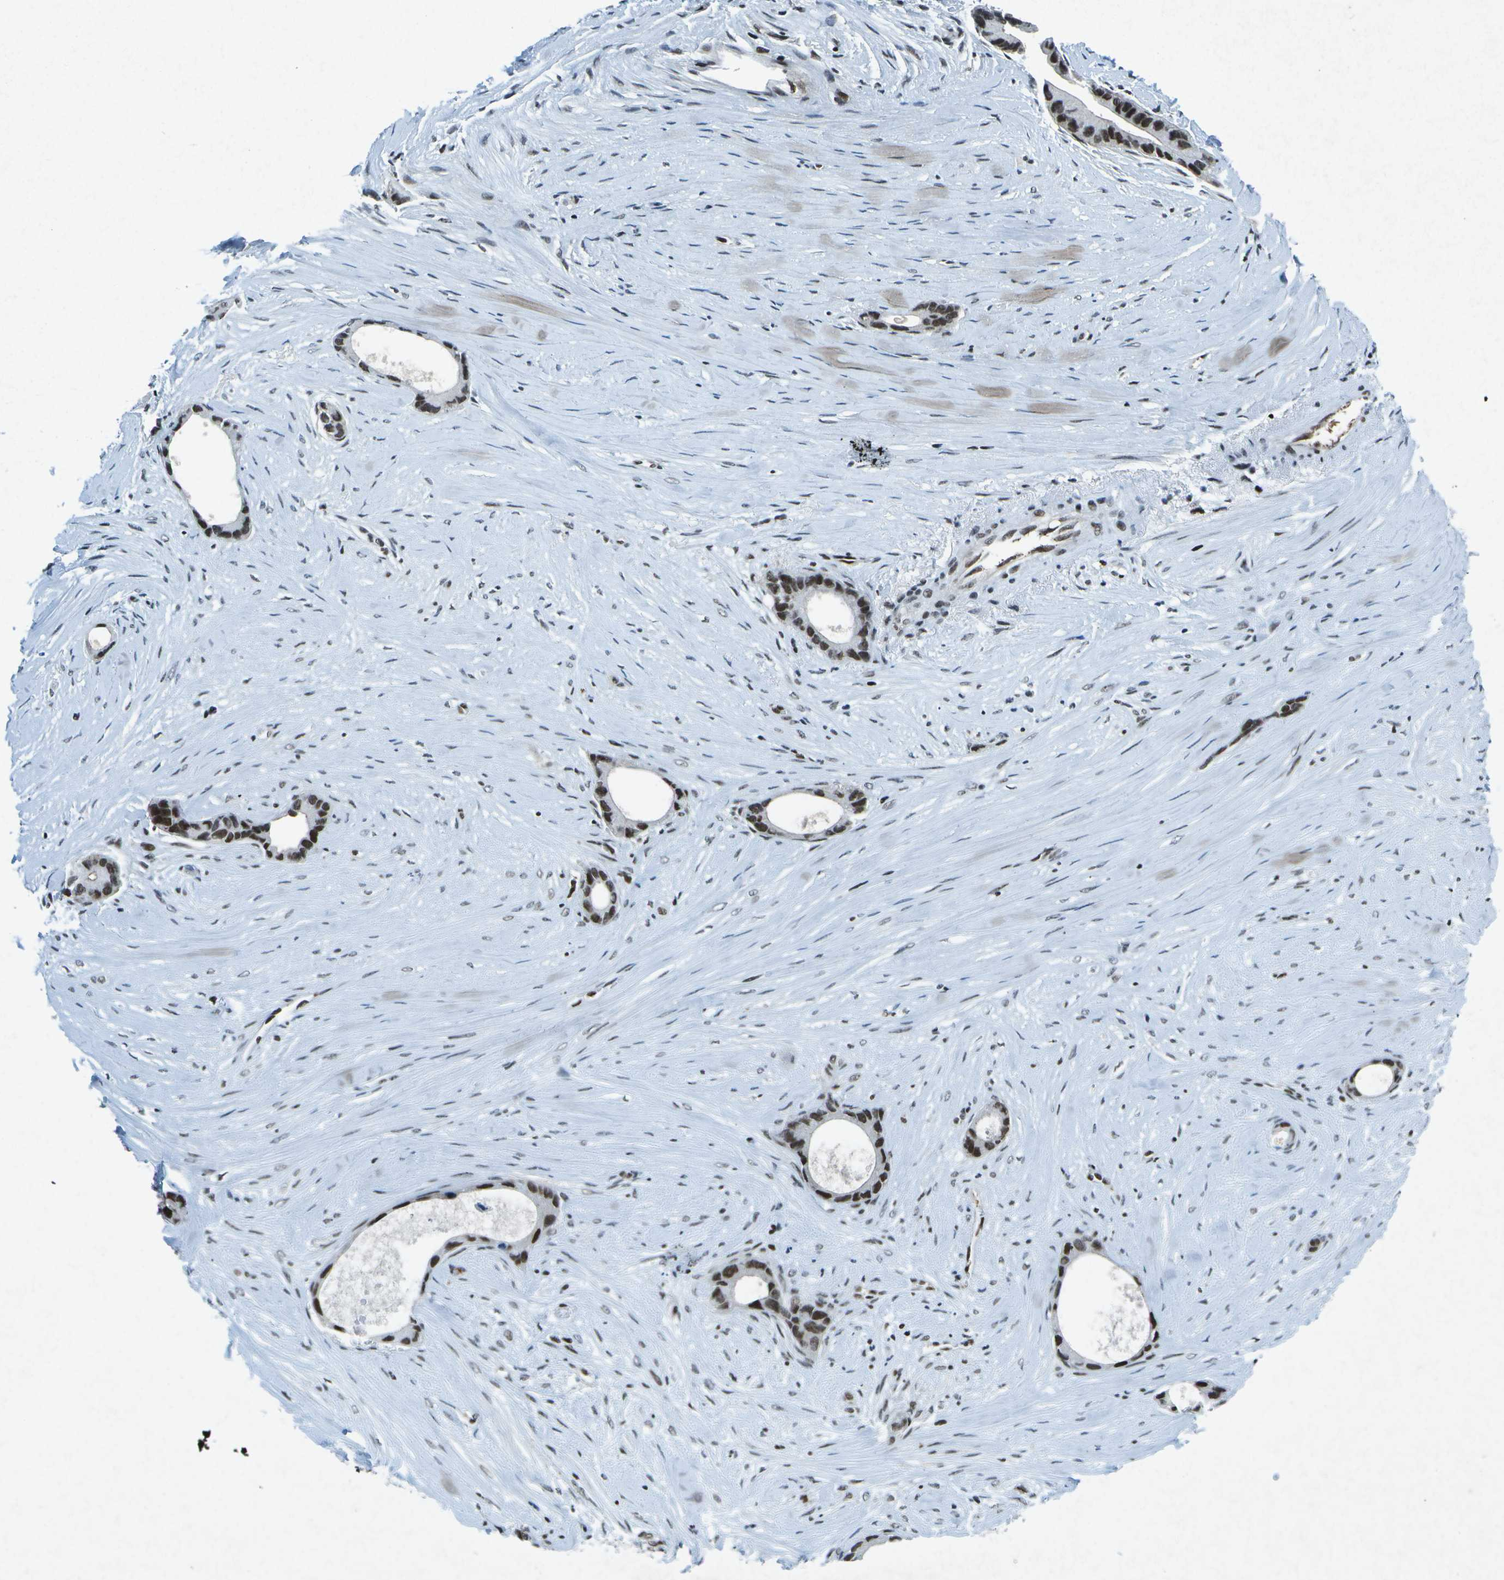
{"staining": {"intensity": "strong", "quantity": ">75%", "location": "nuclear"}, "tissue": "liver cancer", "cell_type": "Tumor cells", "image_type": "cancer", "snomed": [{"axis": "morphology", "description": "Cholangiocarcinoma"}, {"axis": "topography", "description": "Liver"}], "caption": "The immunohistochemical stain labels strong nuclear staining in tumor cells of liver cancer (cholangiocarcinoma) tissue. (DAB IHC, brown staining for protein, blue staining for nuclei).", "gene": "MTA2", "patient": {"sex": "female", "age": 55}}